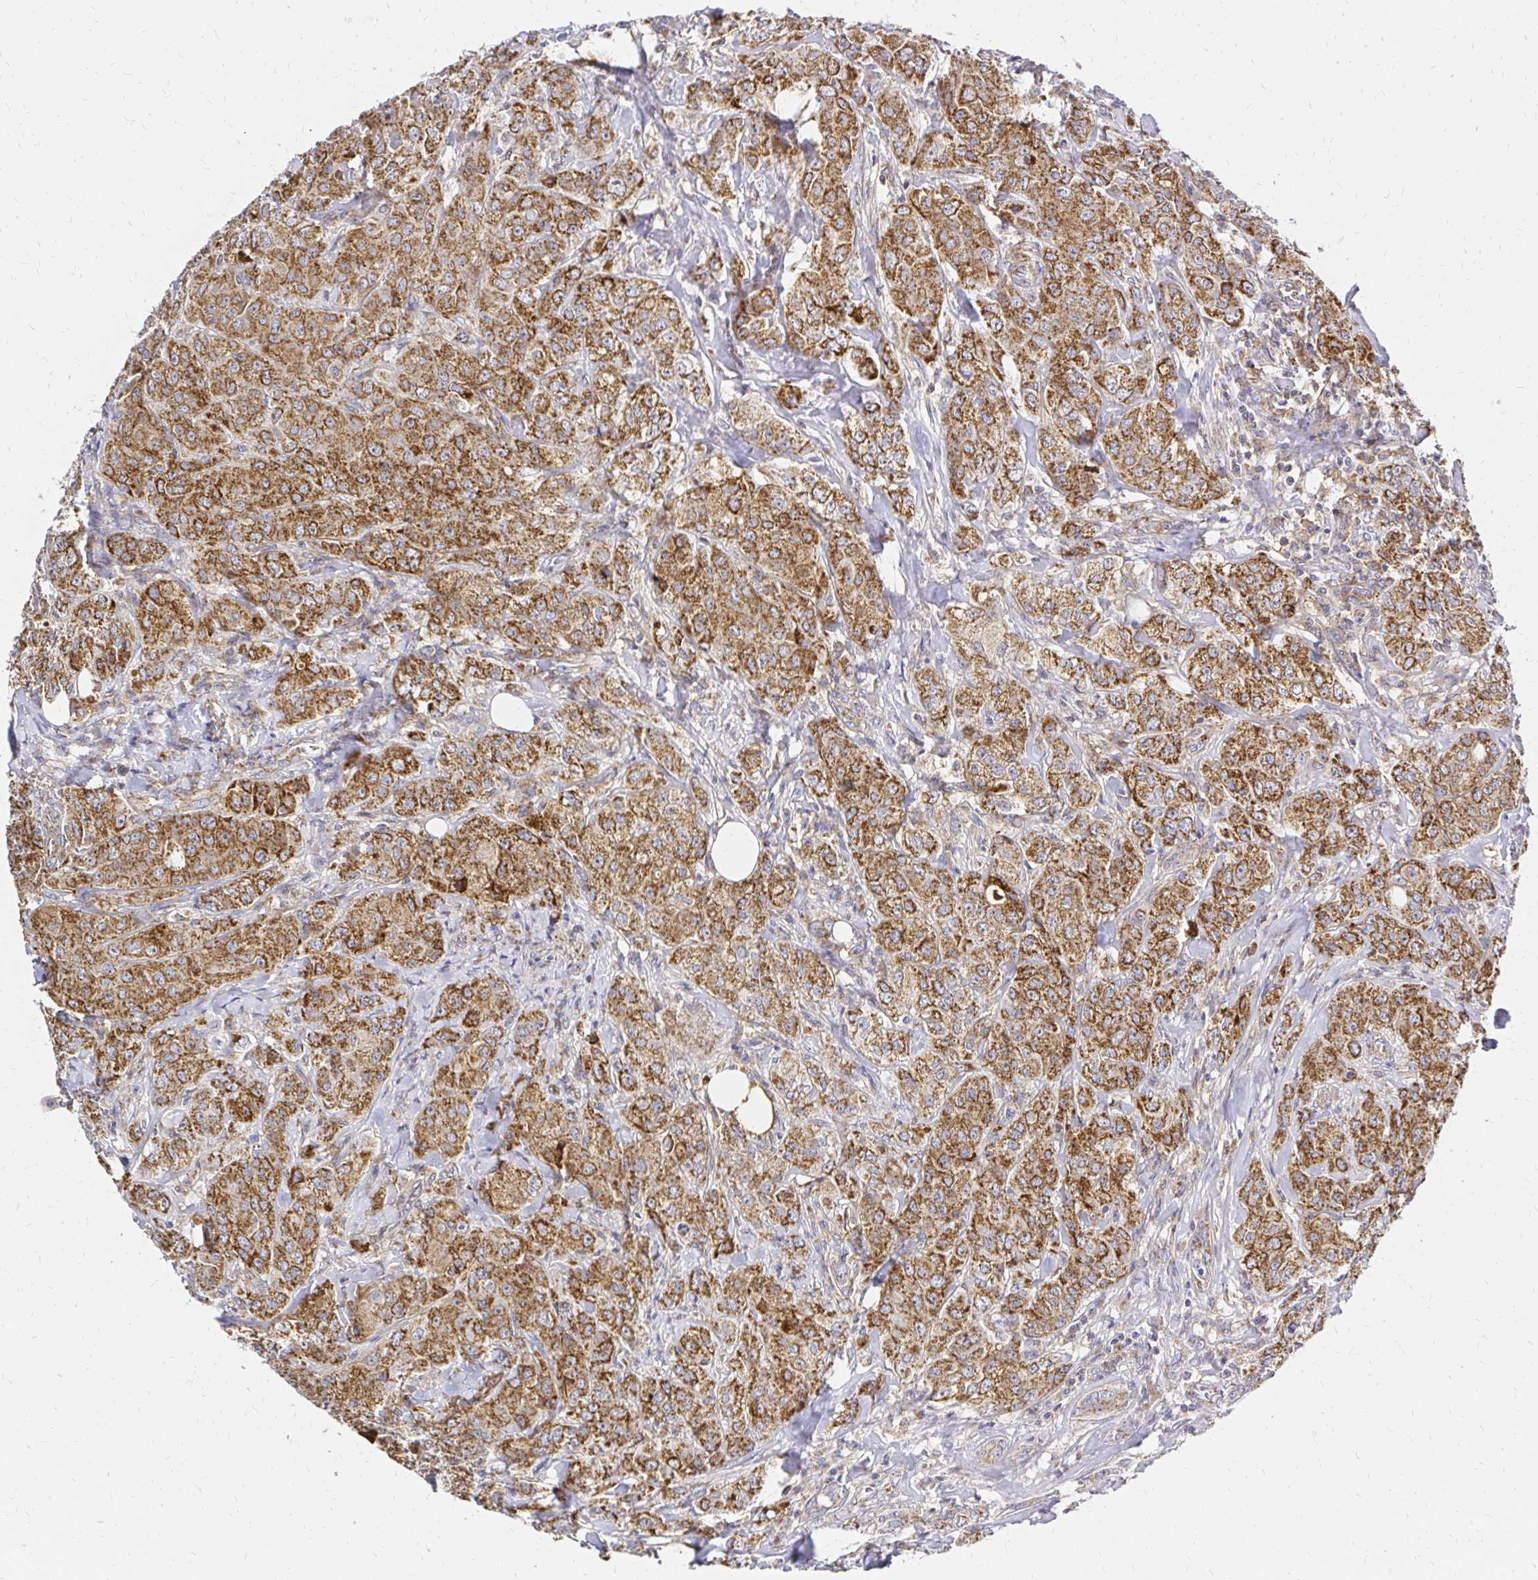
{"staining": {"intensity": "moderate", "quantity": ">75%", "location": "cytoplasmic/membranous"}, "tissue": "breast cancer", "cell_type": "Tumor cells", "image_type": "cancer", "snomed": [{"axis": "morphology", "description": "Normal tissue, NOS"}, {"axis": "morphology", "description": "Duct carcinoma"}, {"axis": "topography", "description": "Breast"}], "caption": "Protein staining demonstrates moderate cytoplasmic/membranous staining in approximately >75% of tumor cells in intraductal carcinoma (breast).", "gene": "MRPL13", "patient": {"sex": "female", "age": 43}}